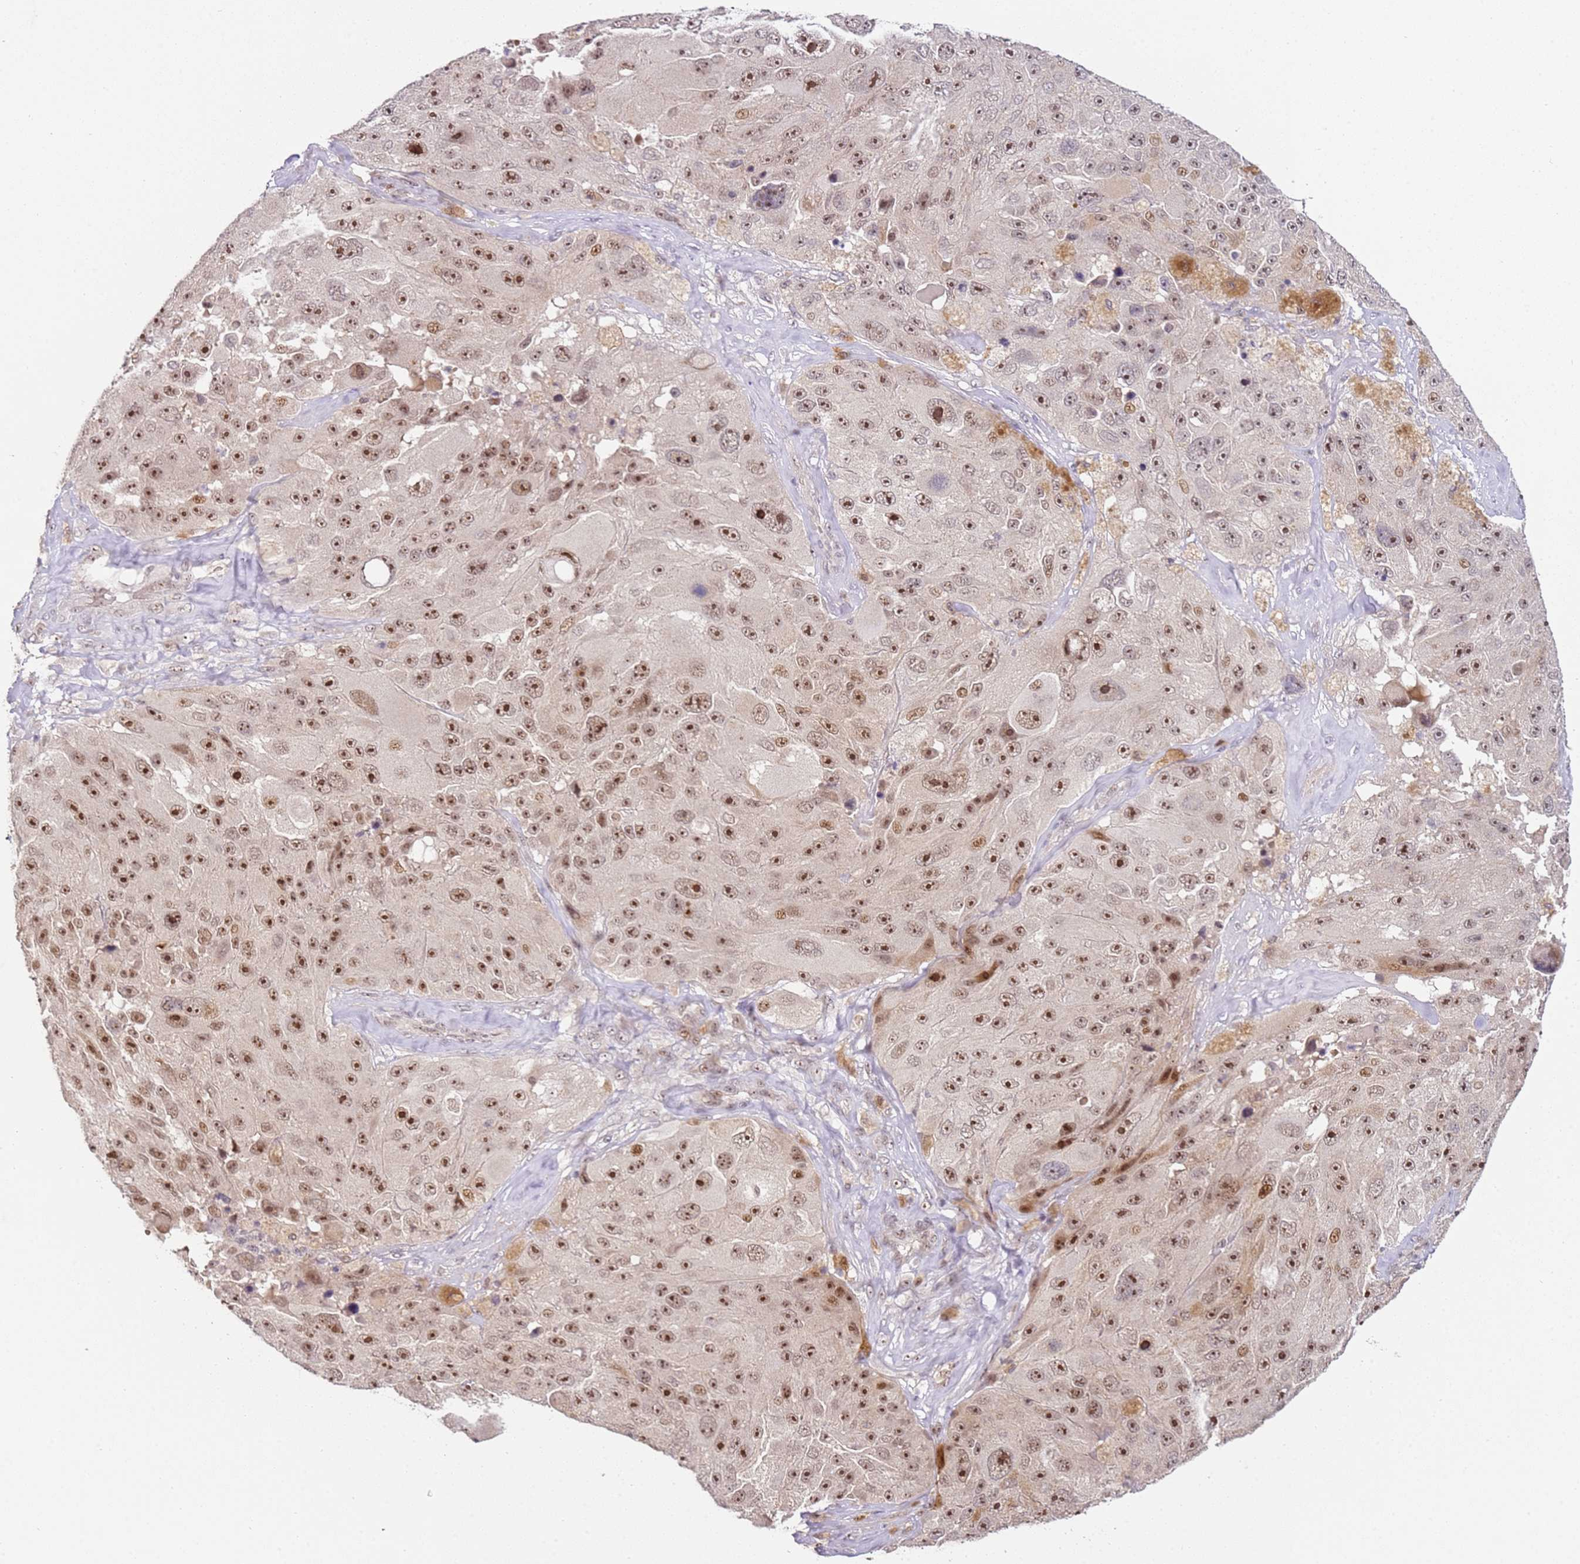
{"staining": {"intensity": "moderate", "quantity": ">75%", "location": "nuclear"}, "tissue": "melanoma", "cell_type": "Tumor cells", "image_type": "cancer", "snomed": [{"axis": "morphology", "description": "Malignant melanoma, Metastatic site"}, {"axis": "topography", "description": "Lymph node"}], "caption": "Moderate nuclear positivity is identified in approximately >75% of tumor cells in melanoma.", "gene": "LGALSL", "patient": {"sex": "male", "age": 62}}